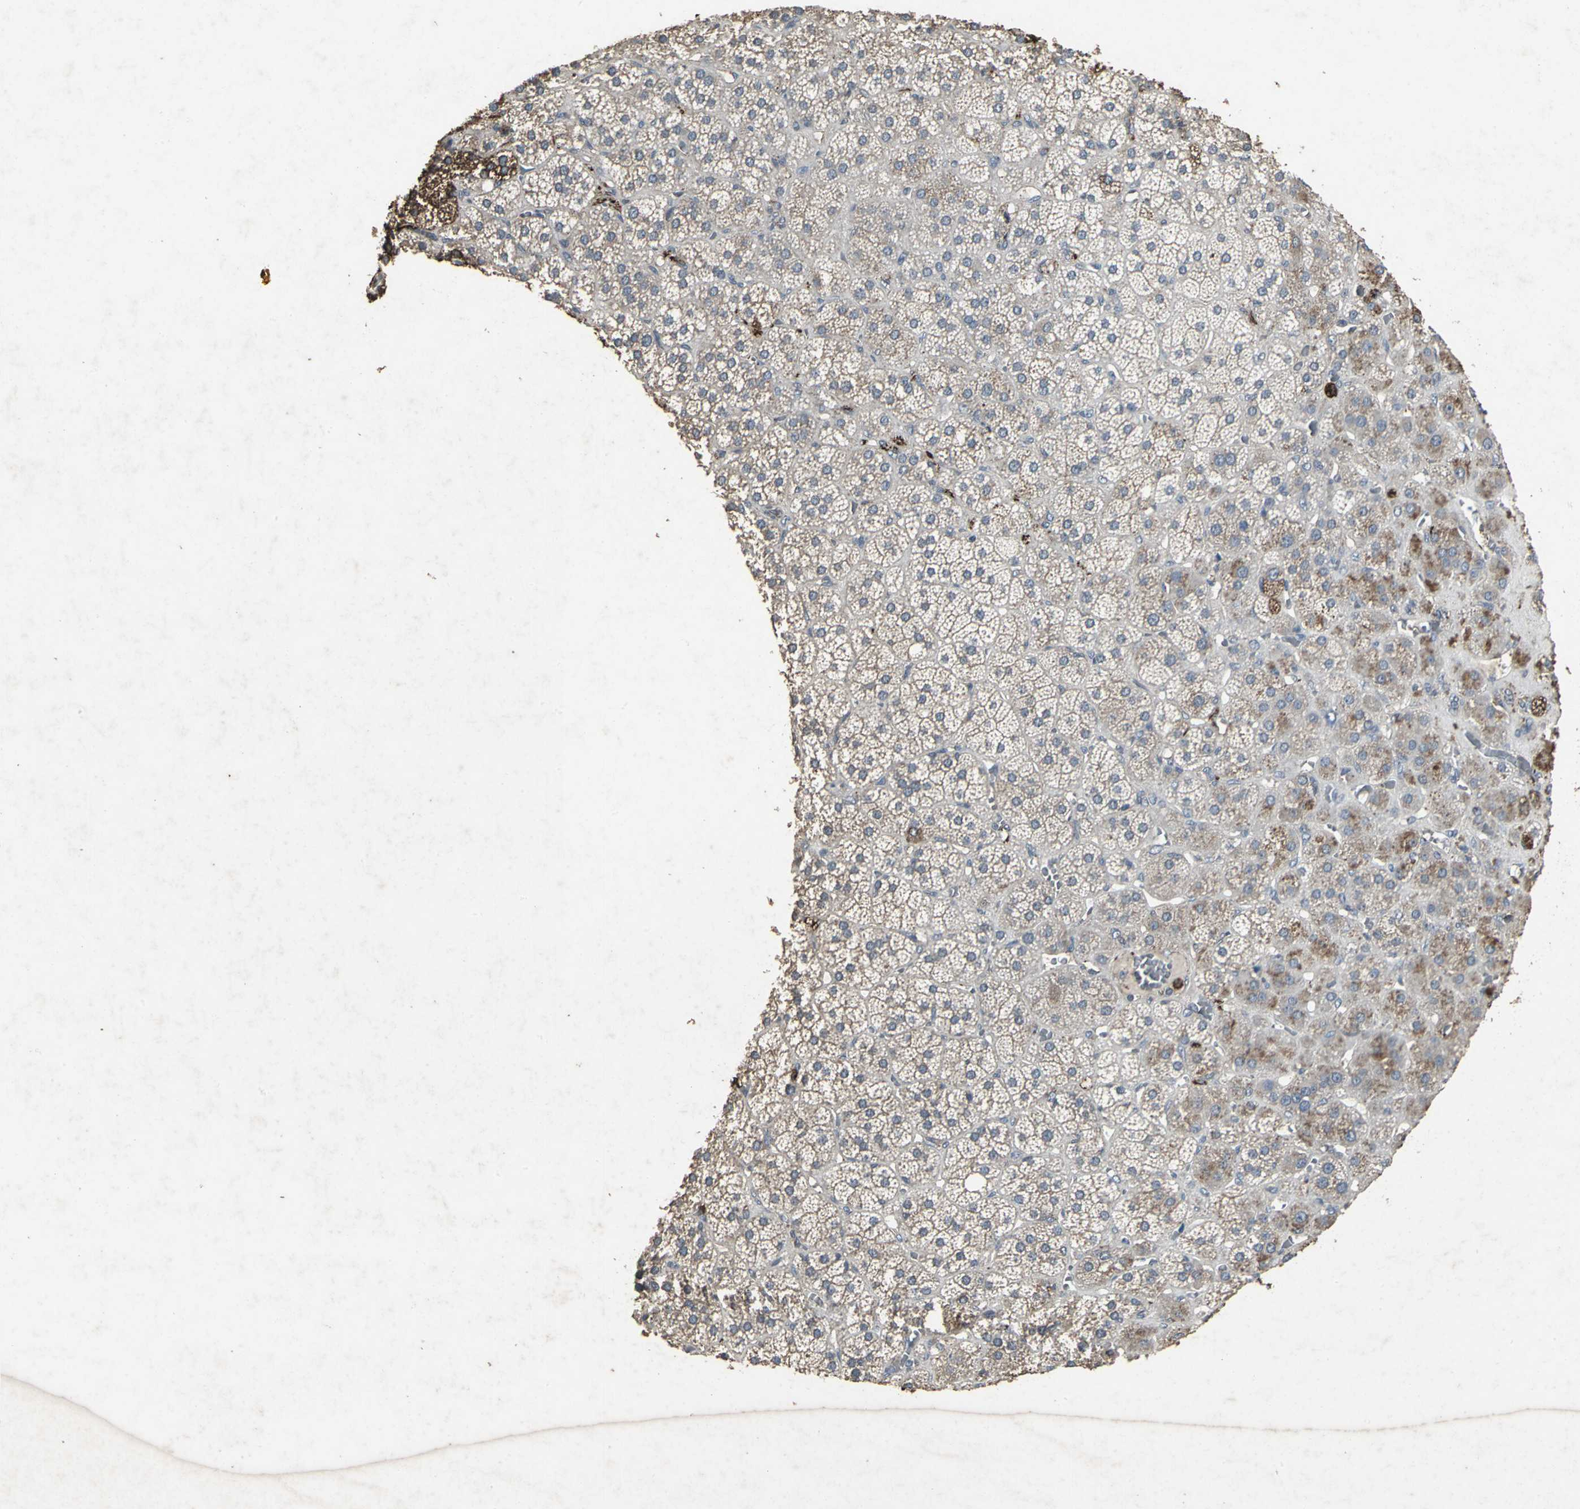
{"staining": {"intensity": "weak", "quantity": ">75%", "location": "cytoplasmic/membranous"}, "tissue": "adrenal gland", "cell_type": "Glandular cells", "image_type": "normal", "snomed": [{"axis": "morphology", "description": "Normal tissue, NOS"}, {"axis": "topography", "description": "Adrenal gland"}], "caption": "IHC staining of unremarkable adrenal gland, which shows low levels of weak cytoplasmic/membranous expression in about >75% of glandular cells indicating weak cytoplasmic/membranous protein expression. The staining was performed using DAB (brown) for protein detection and nuclei were counterstained in hematoxylin (blue).", "gene": "CCR9", "patient": {"sex": "female", "age": 71}}